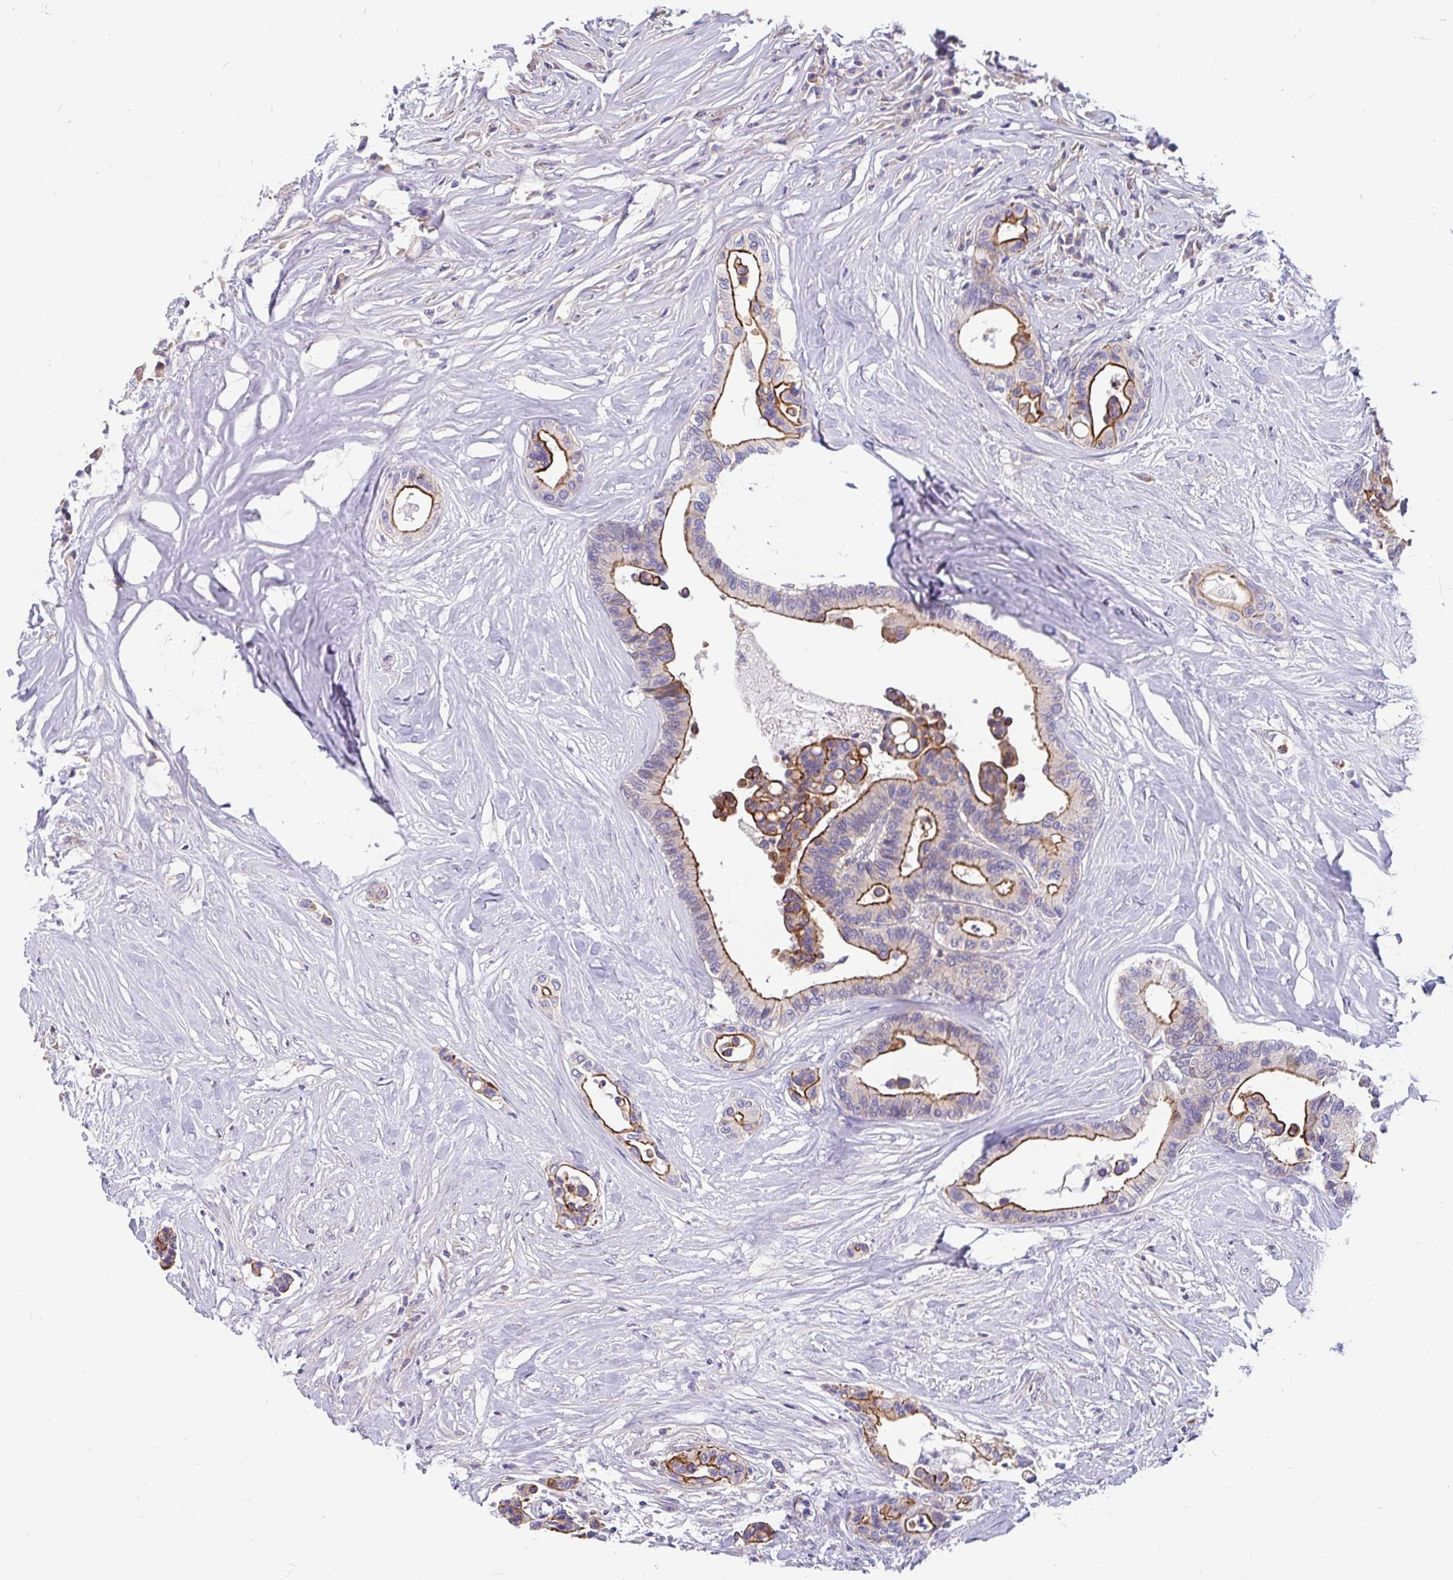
{"staining": {"intensity": "strong", "quantity": "25%-75%", "location": "cytoplasmic/membranous"}, "tissue": "colorectal cancer", "cell_type": "Tumor cells", "image_type": "cancer", "snomed": [{"axis": "morphology", "description": "Normal tissue, NOS"}, {"axis": "morphology", "description": "Adenocarcinoma, NOS"}, {"axis": "topography", "description": "Colon"}], "caption": "Immunohistochemical staining of human colorectal adenocarcinoma demonstrates high levels of strong cytoplasmic/membranous positivity in approximately 25%-75% of tumor cells.", "gene": "LRRC26", "patient": {"sex": "male", "age": 82}}